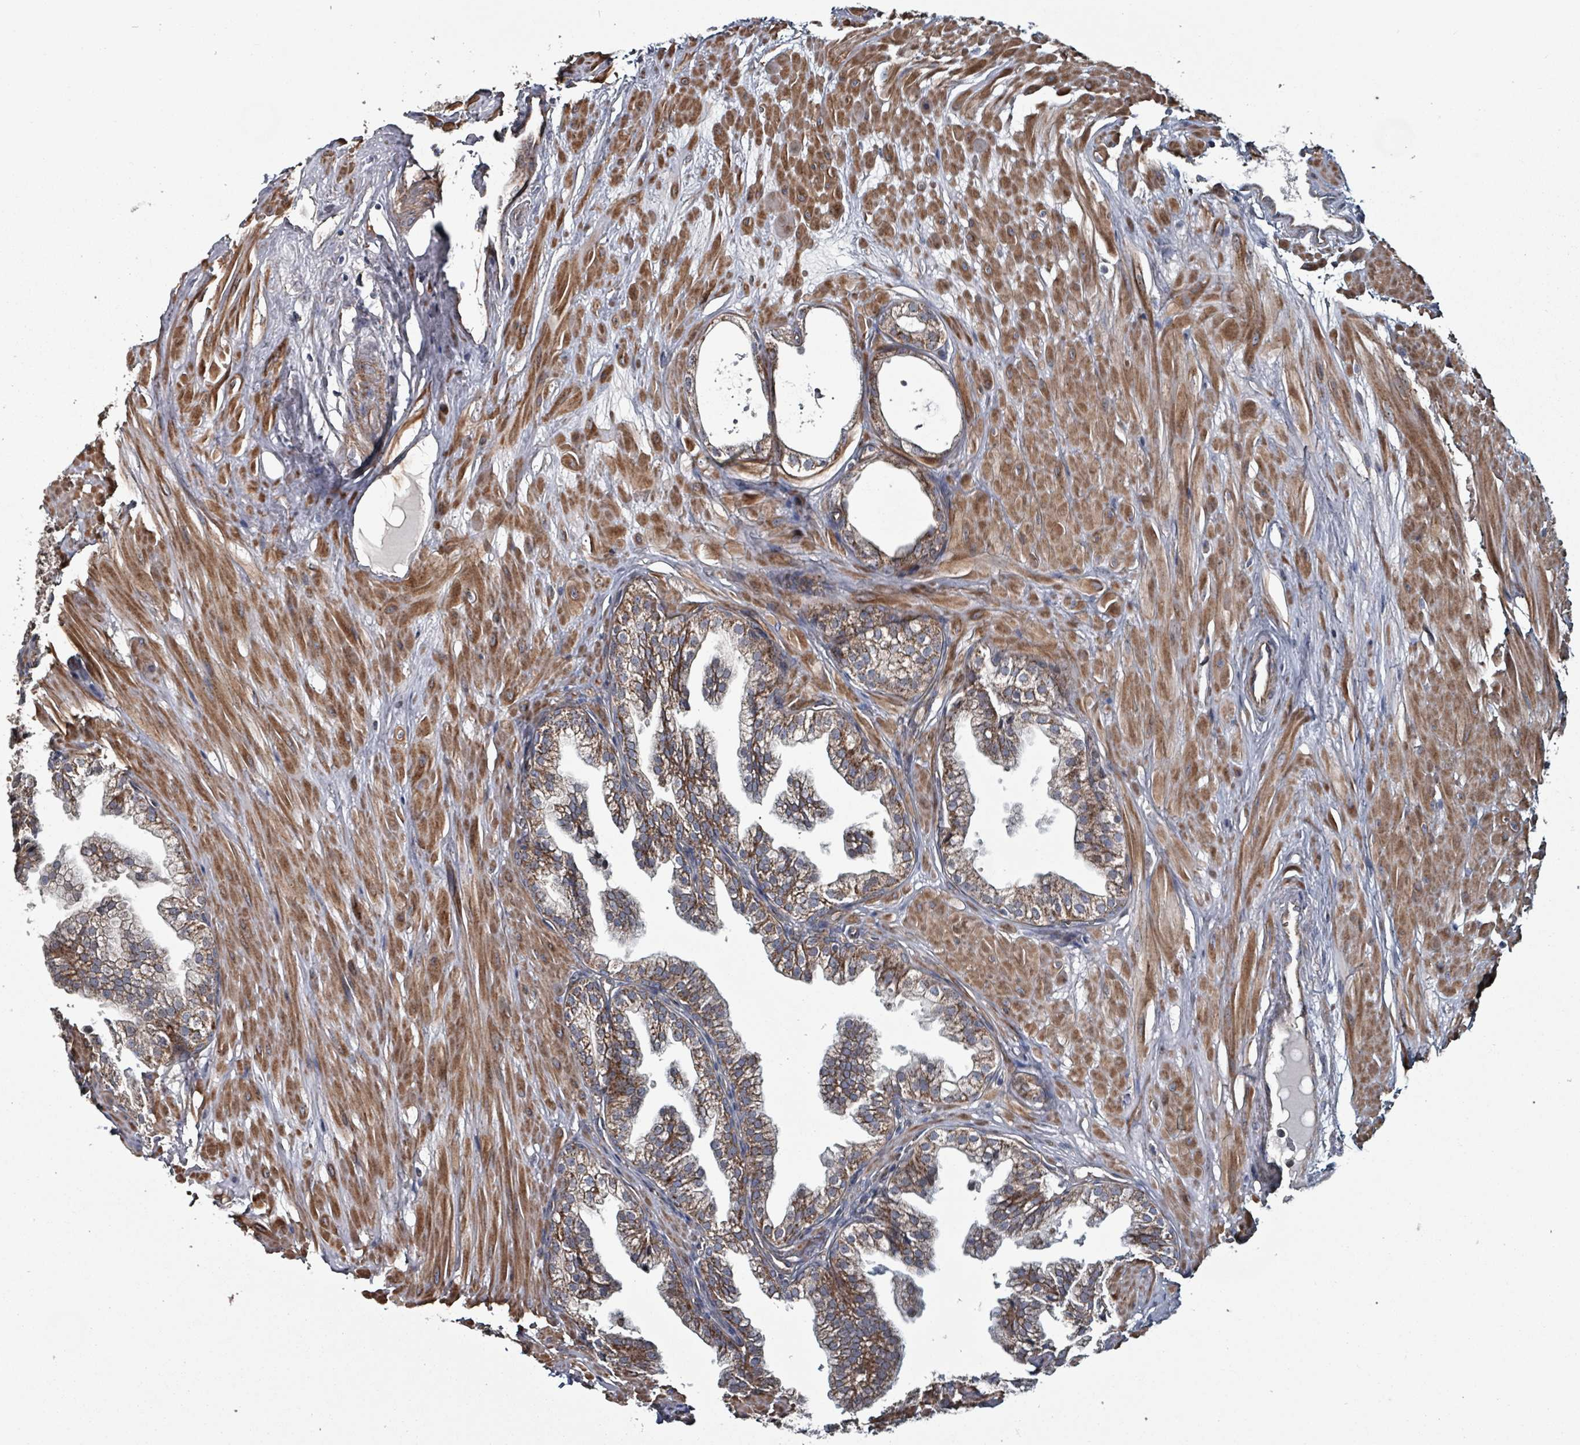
{"staining": {"intensity": "strong", "quantity": ">75%", "location": "cytoplasmic/membranous"}, "tissue": "prostate", "cell_type": "Glandular cells", "image_type": "normal", "snomed": [{"axis": "morphology", "description": "Normal tissue, NOS"}, {"axis": "topography", "description": "Prostate"}, {"axis": "topography", "description": "Peripheral nerve tissue"}], "caption": "Strong cytoplasmic/membranous positivity is present in about >75% of glandular cells in unremarkable prostate.", "gene": "MRPL4", "patient": {"sex": "male", "age": 55}}